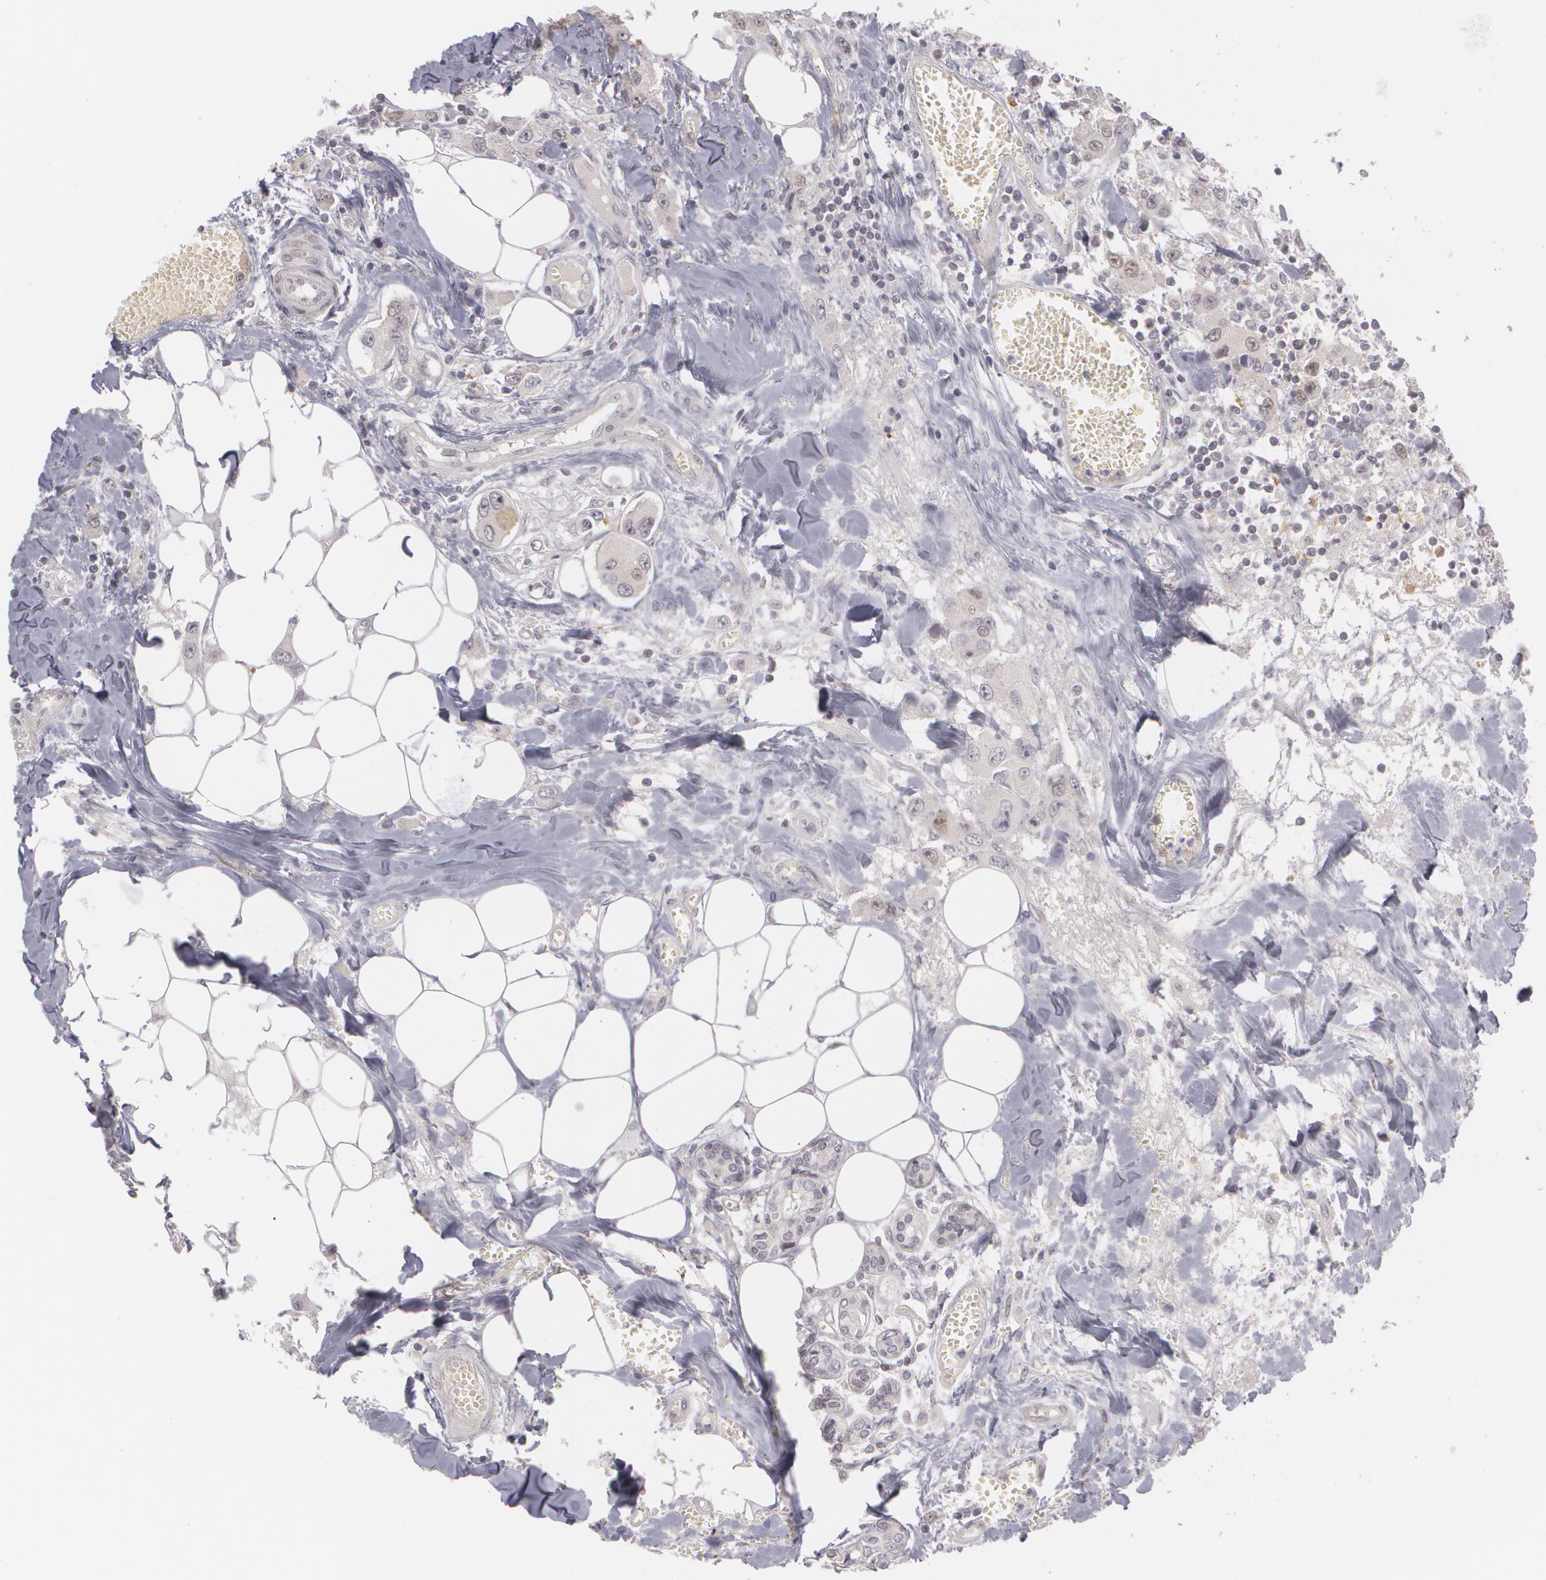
{"staining": {"intensity": "weak", "quantity": "<25%", "location": "nuclear"}, "tissue": "breast cancer", "cell_type": "Tumor cells", "image_type": "cancer", "snomed": [{"axis": "morphology", "description": "Duct carcinoma"}, {"axis": "topography", "description": "Breast"}], "caption": "Breast cancer was stained to show a protein in brown. There is no significant staining in tumor cells. (IHC, brightfield microscopy, high magnification).", "gene": "ZBTB16", "patient": {"sex": "female", "age": 58}}